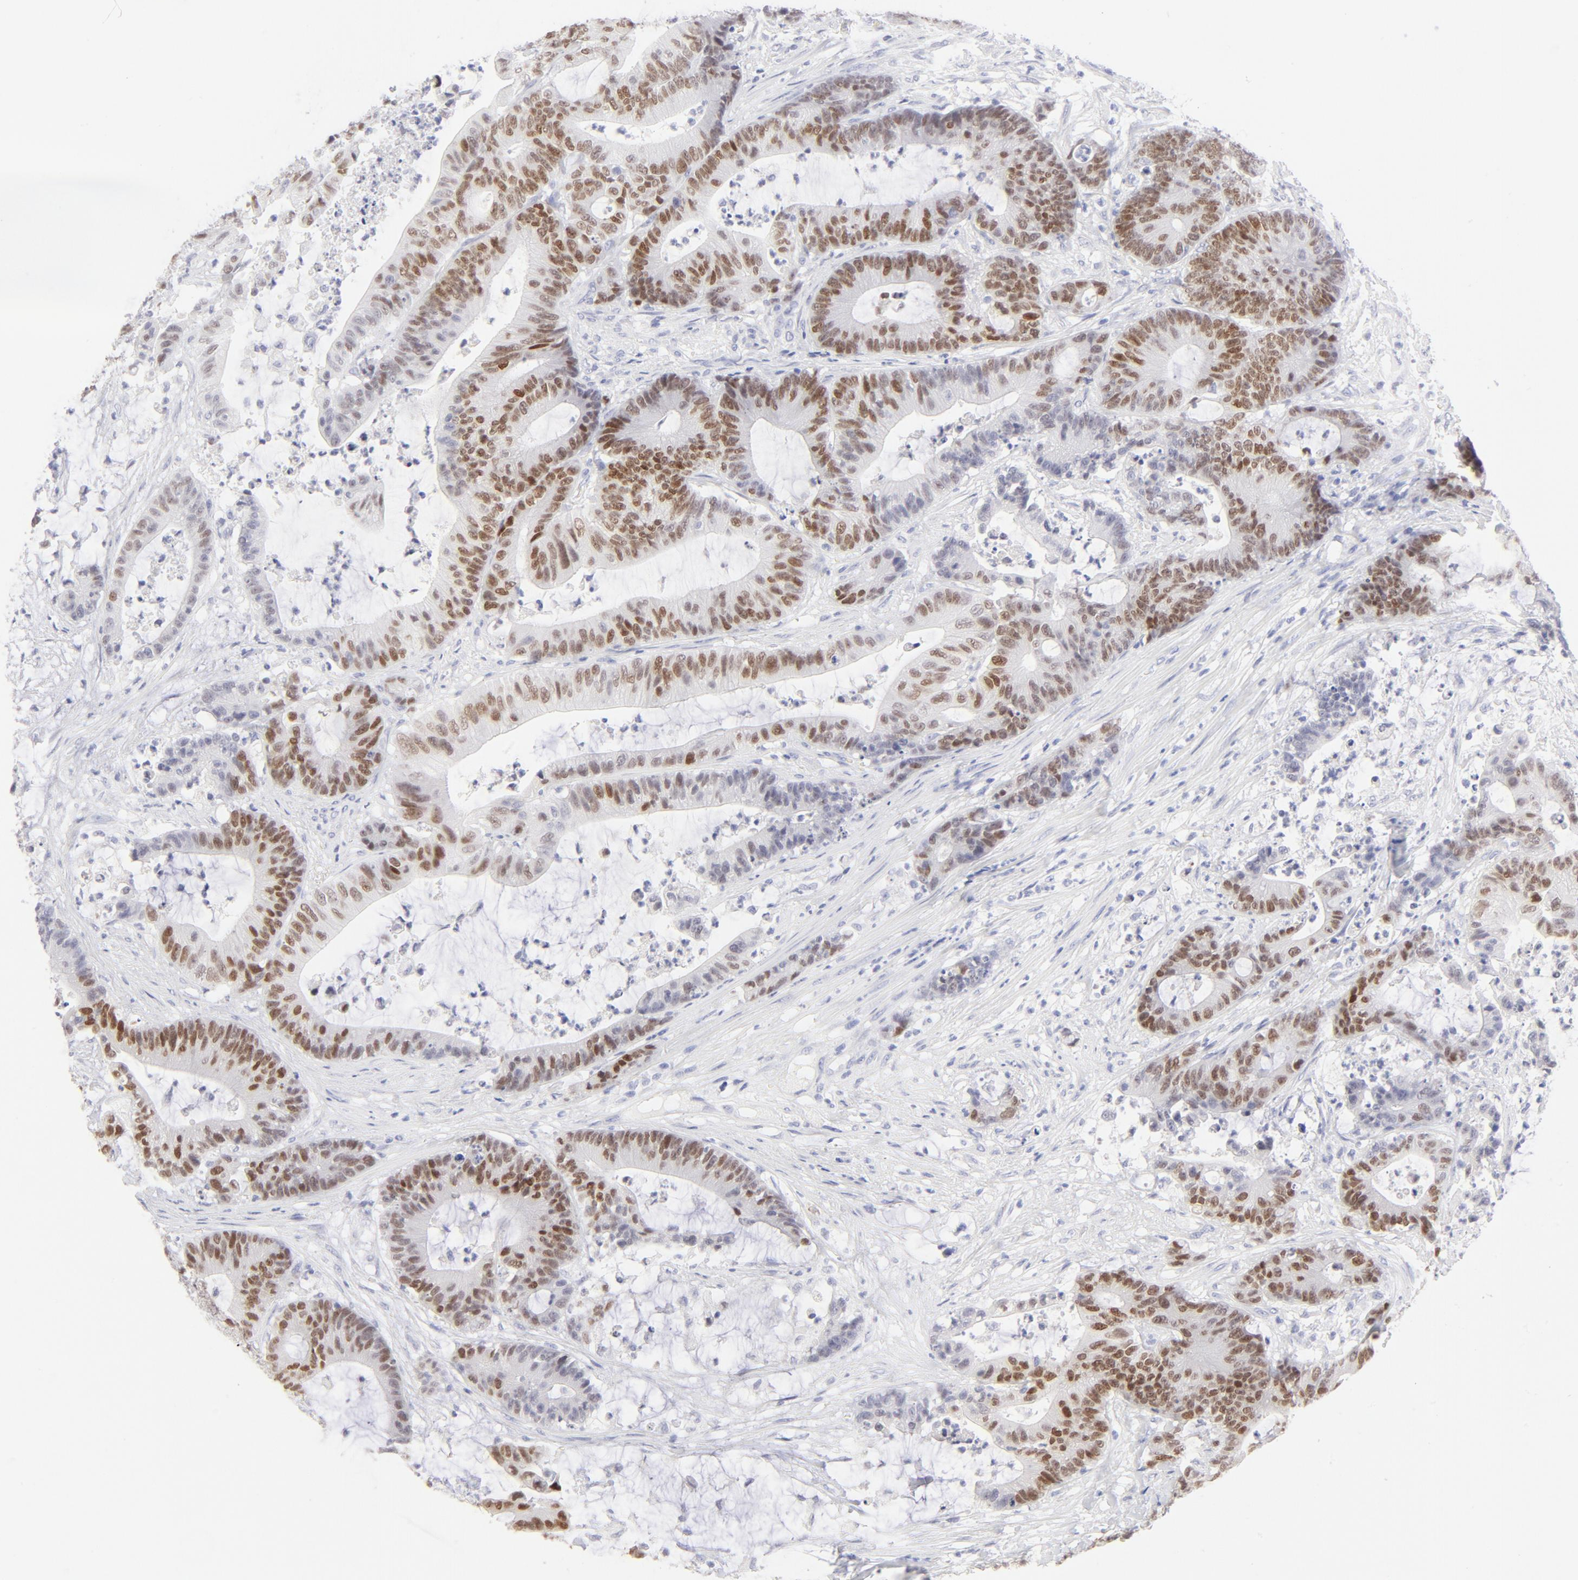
{"staining": {"intensity": "strong", "quantity": "25%-75%", "location": "nuclear"}, "tissue": "colorectal cancer", "cell_type": "Tumor cells", "image_type": "cancer", "snomed": [{"axis": "morphology", "description": "Adenocarcinoma, NOS"}, {"axis": "topography", "description": "Colon"}], "caption": "A high amount of strong nuclear staining is appreciated in about 25%-75% of tumor cells in colorectal adenocarcinoma tissue.", "gene": "ELF3", "patient": {"sex": "female", "age": 84}}